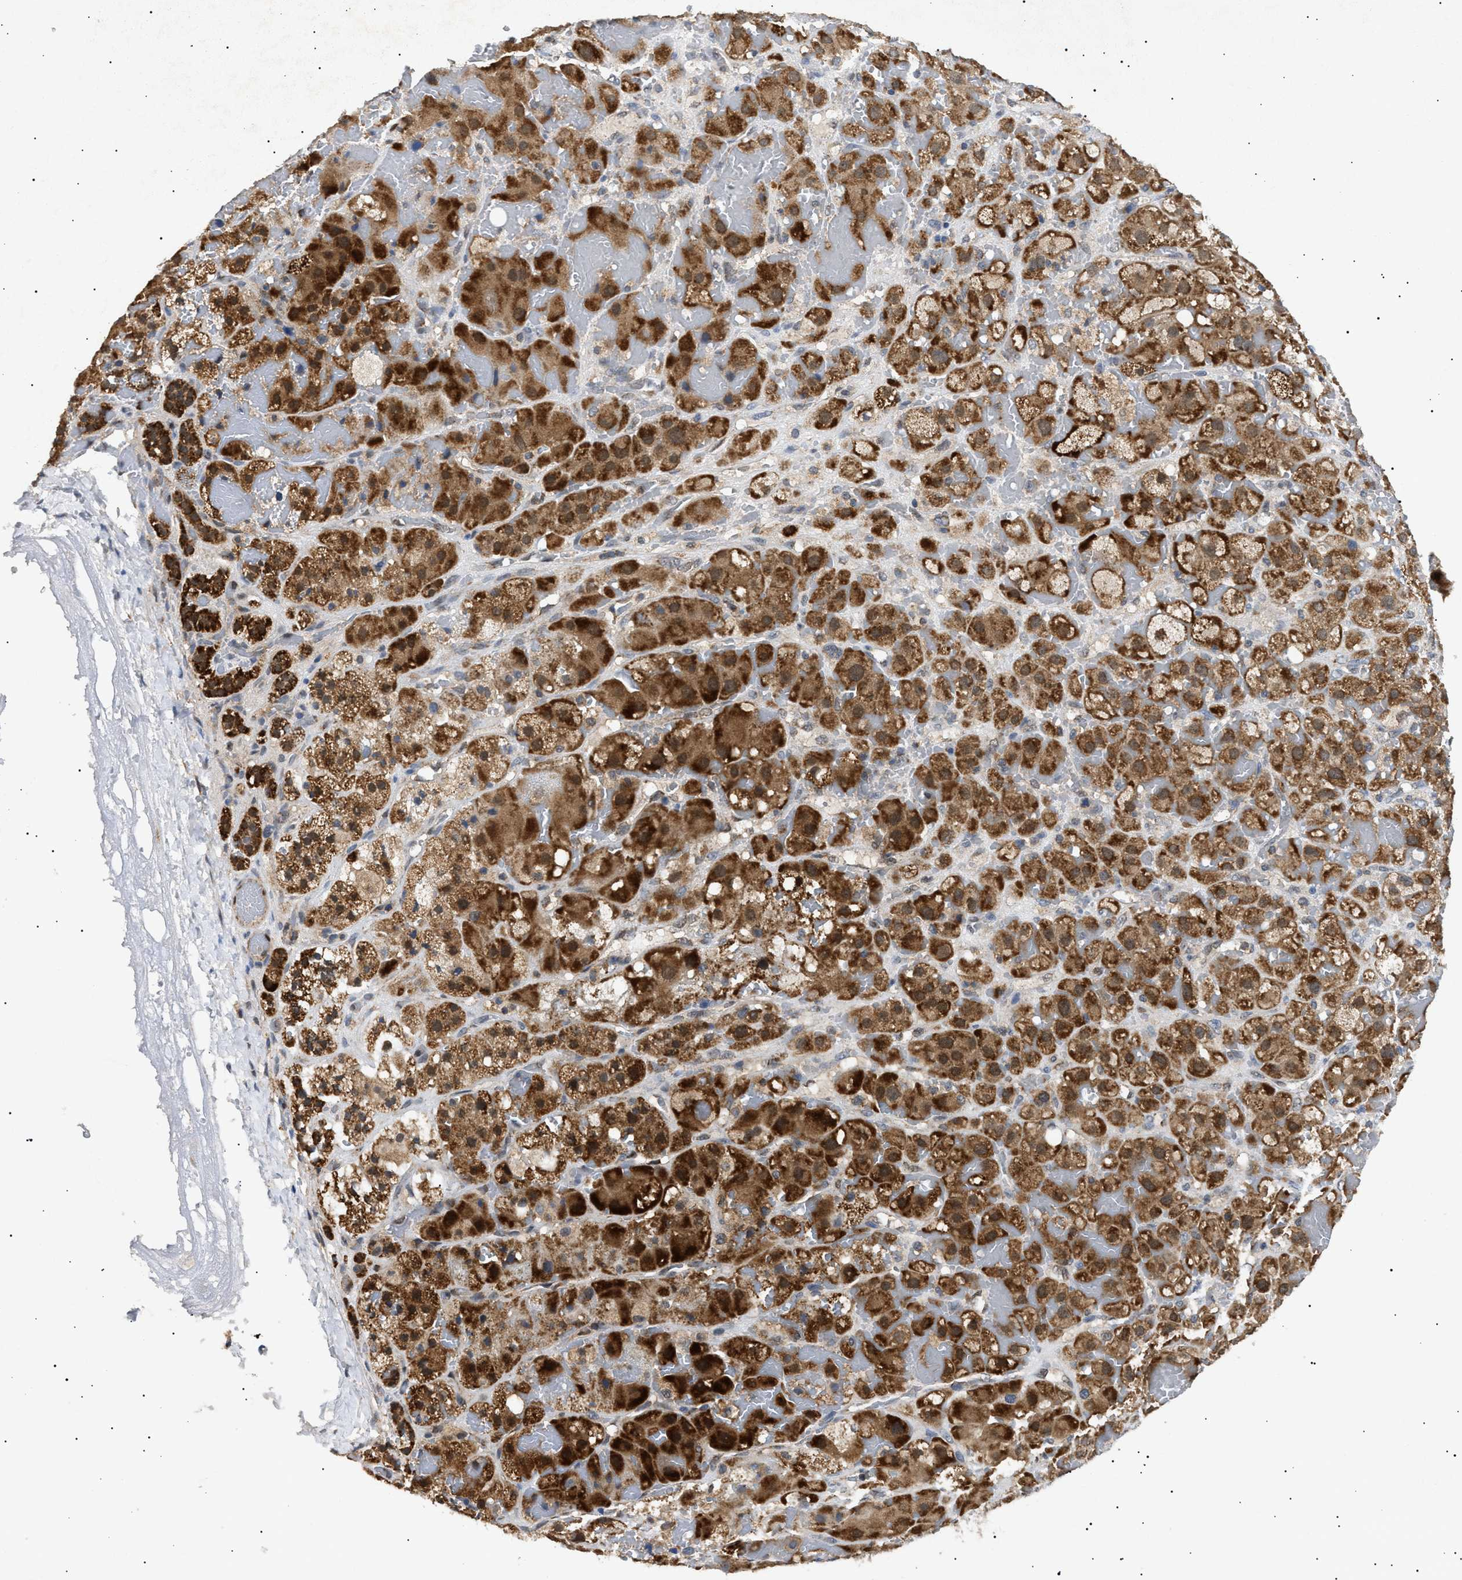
{"staining": {"intensity": "strong", "quantity": ">75%", "location": "cytoplasmic/membranous"}, "tissue": "adrenal gland", "cell_type": "Glandular cells", "image_type": "normal", "snomed": [{"axis": "morphology", "description": "Normal tissue, NOS"}, {"axis": "topography", "description": "Adrenal gland"}], "caption": "Approximately >75% of glandular cells in unremarkable human adrenal gland show strong cytoplasmic/membranous protein positivity as visualized by brown immunohistochemical staining.", "gene": "SIRT5", "patient": {"sex": "female", "age": 47}}